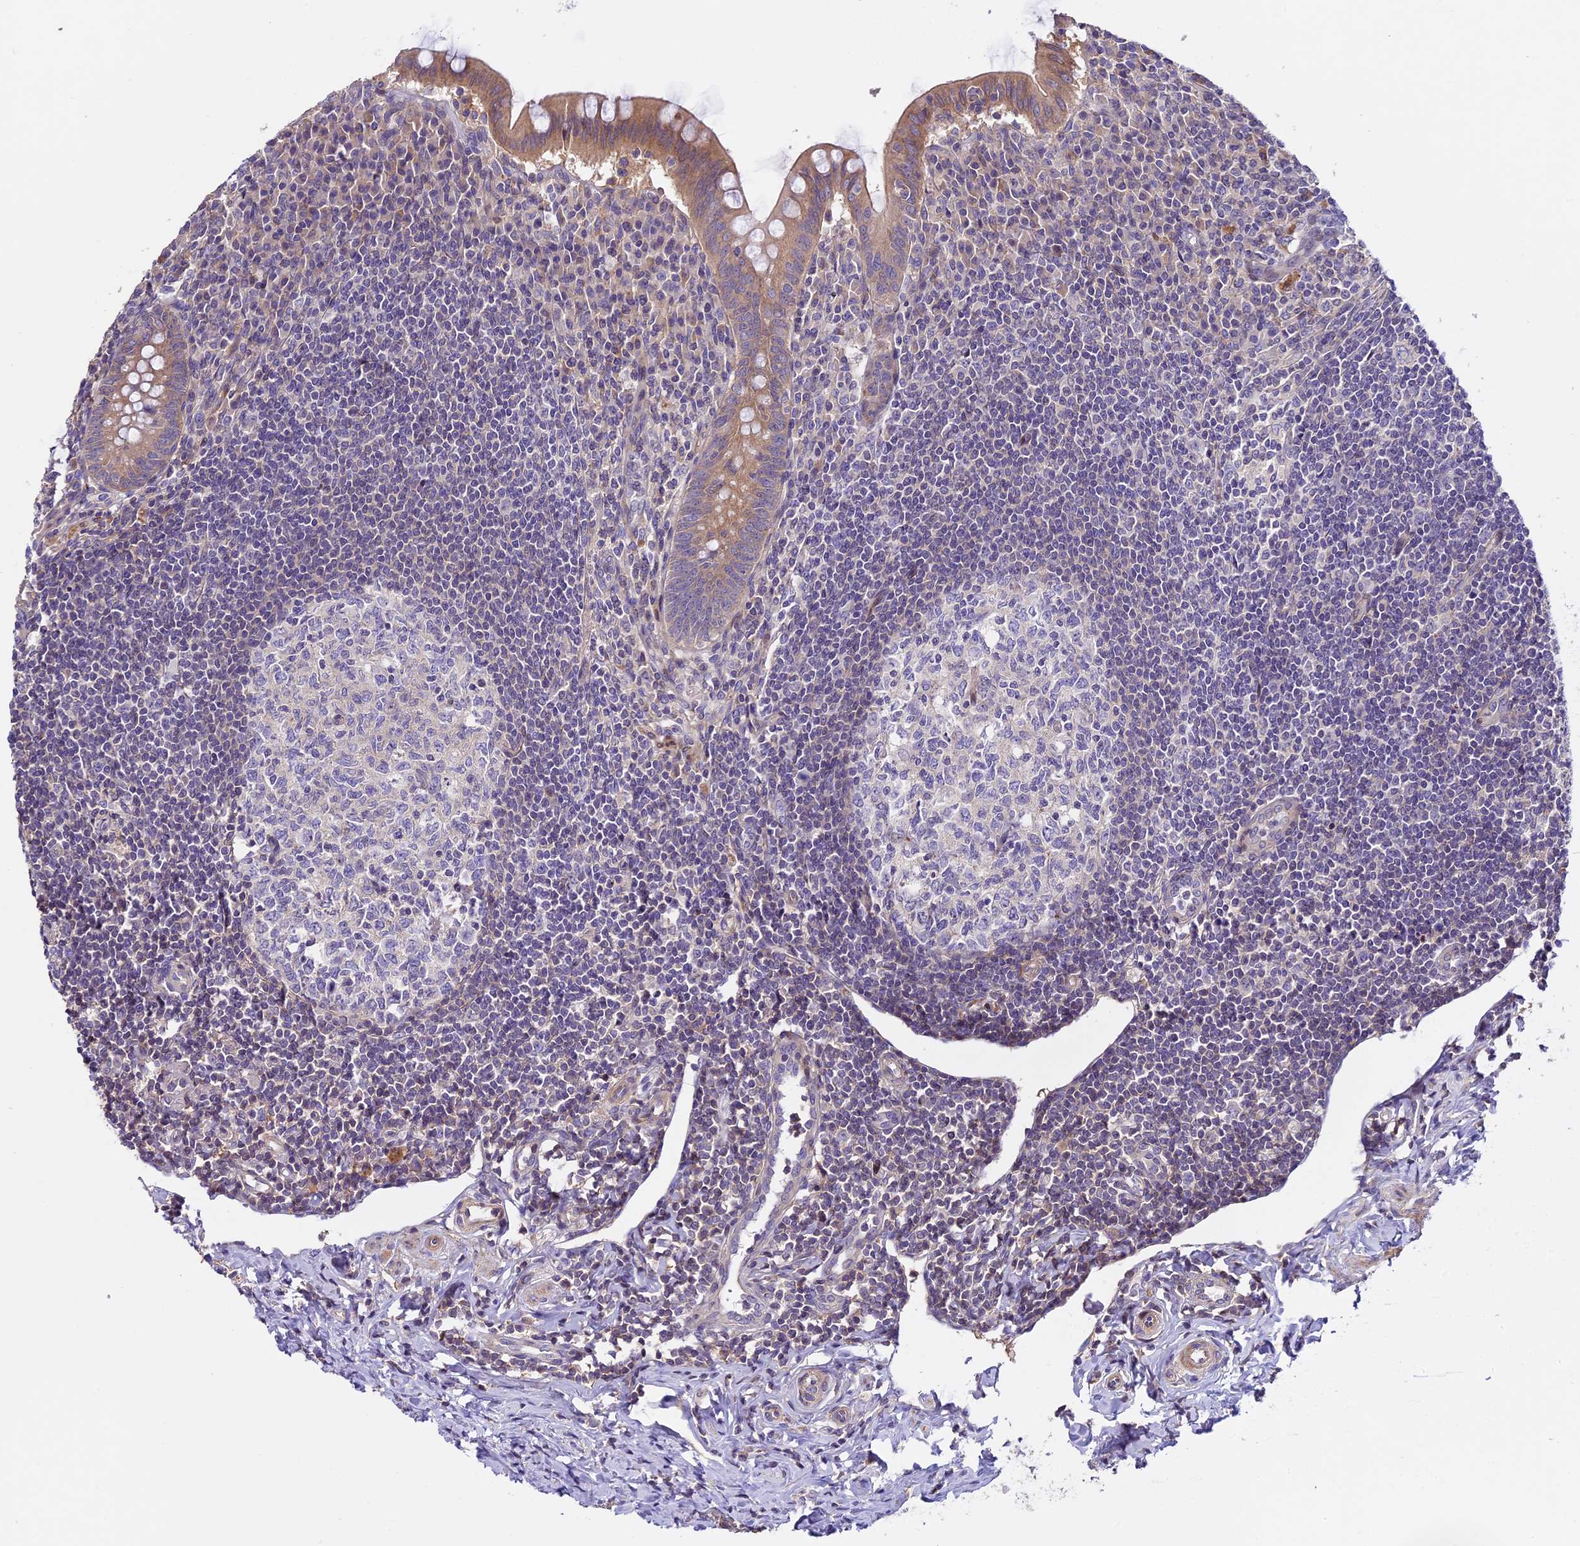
{"staining": {"intensity": "moderate", "quantity": ">75%", "location": "cytoplasmic/membranous"}, "tissue": "appendix", "cell_type": "Glandular cells", "image_type": "normal", "snomed": [{"axis": "morphology", "description": "Normal tissue, NOS"}, {"axis": "topography", "description": "Appendix"}], "caption": "Immunohistochemical staining of normal human appendix exhibits moderate cytoplasmic/membranous protein staining in about >75% of glandular cells. (DAB IHC, brown staining for protein, blue staining for nuclei).", "gene": "FAM98C", "patient": {"sex": "female", "age": 33}}